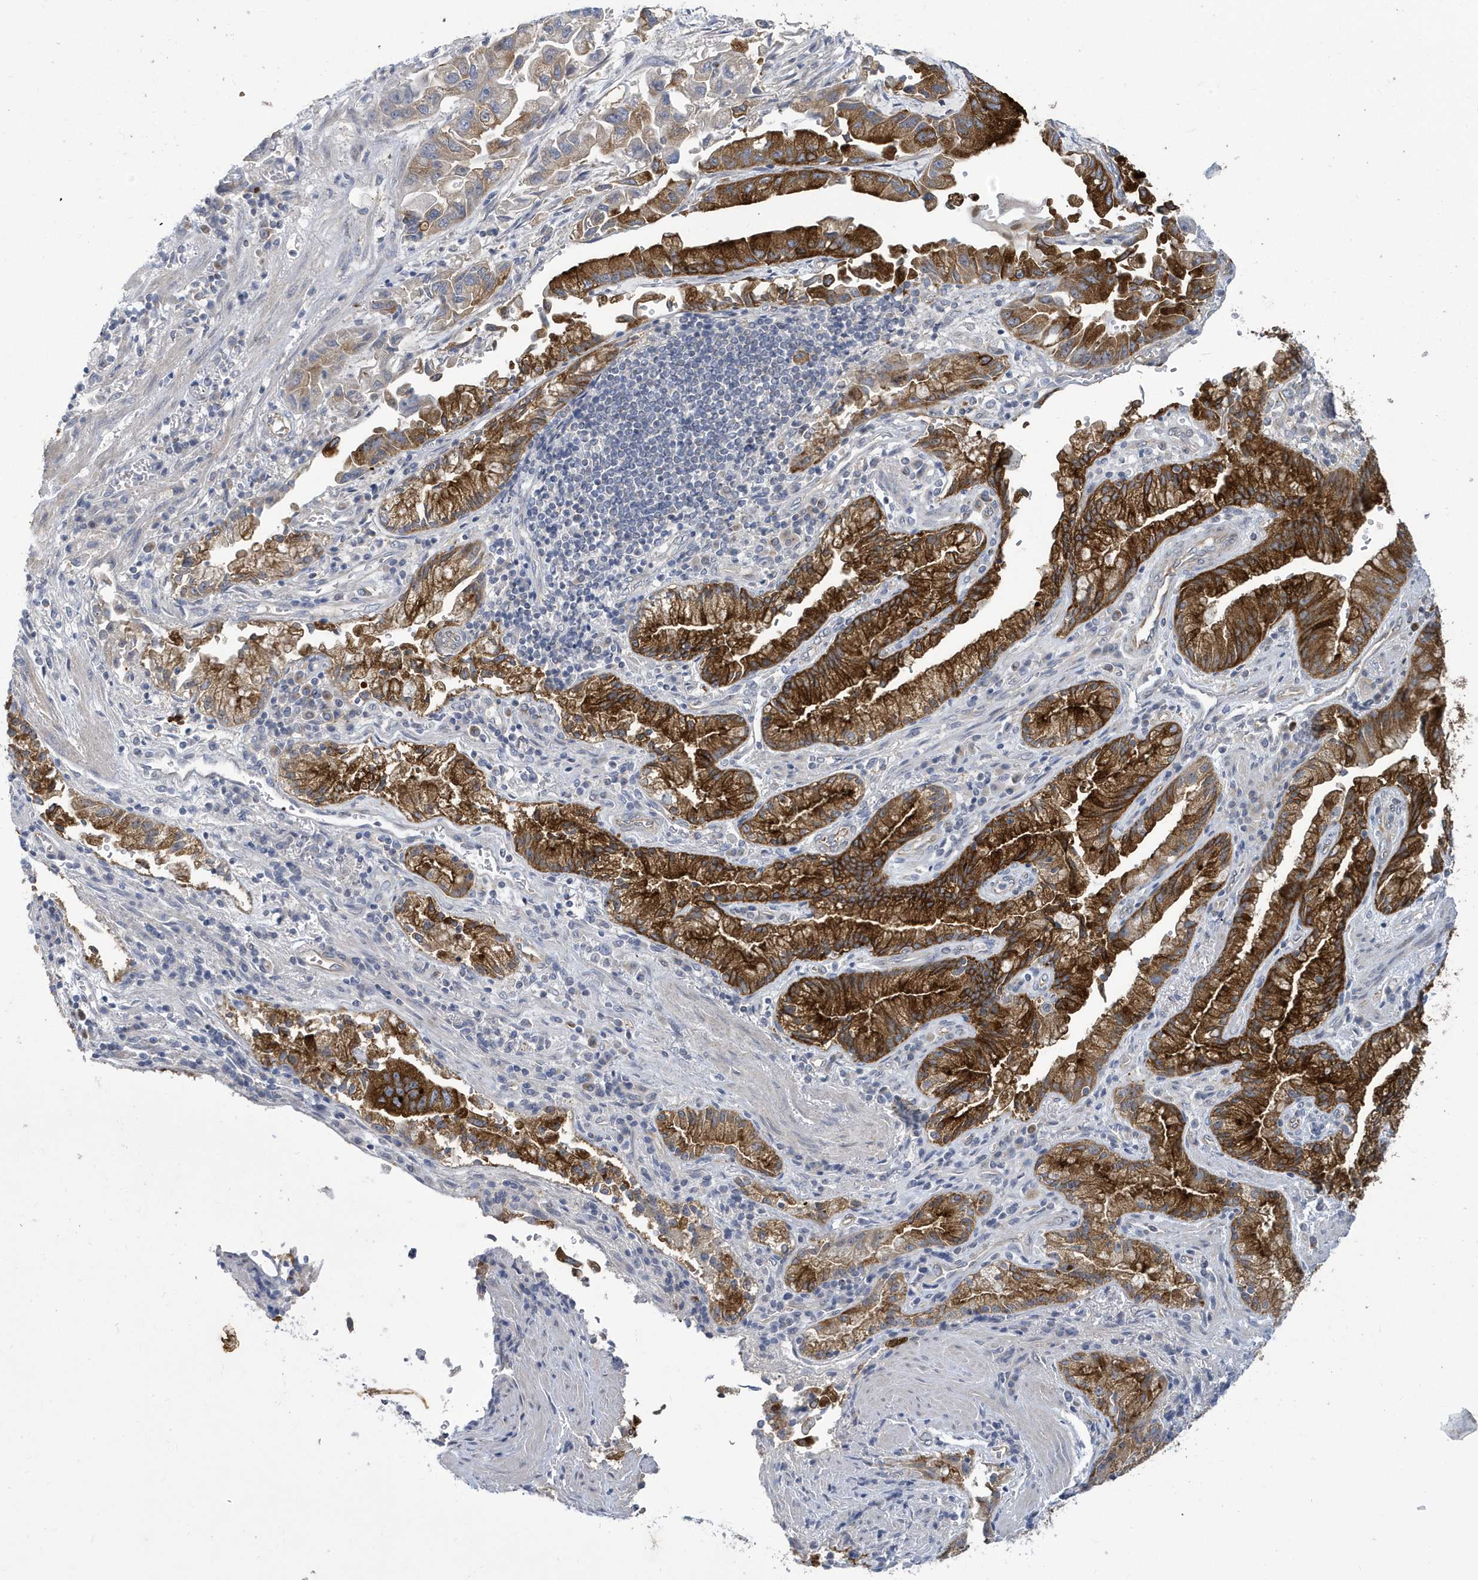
{"staining": {"intensity": "strong", "quantity": ">75%", "location": "cytoplasmic/membranous"}, "tissue": "stomach cancer", "cell_type": "Tumor cells", "image_type": "cancer", "snomed": [{"axis": "morphology", "description": "Adenocarcinoma, NOS"}, {"axis": "topography", "description": "Stomach"}], "caption": "IHC of adenocarcinoma (stomach) reveals high levels of strong cytoplasmic/membranous expression in about >75% of tumor cells.", "gene": "ZNF654", "patient": {"sex": "male", "age": 62}}